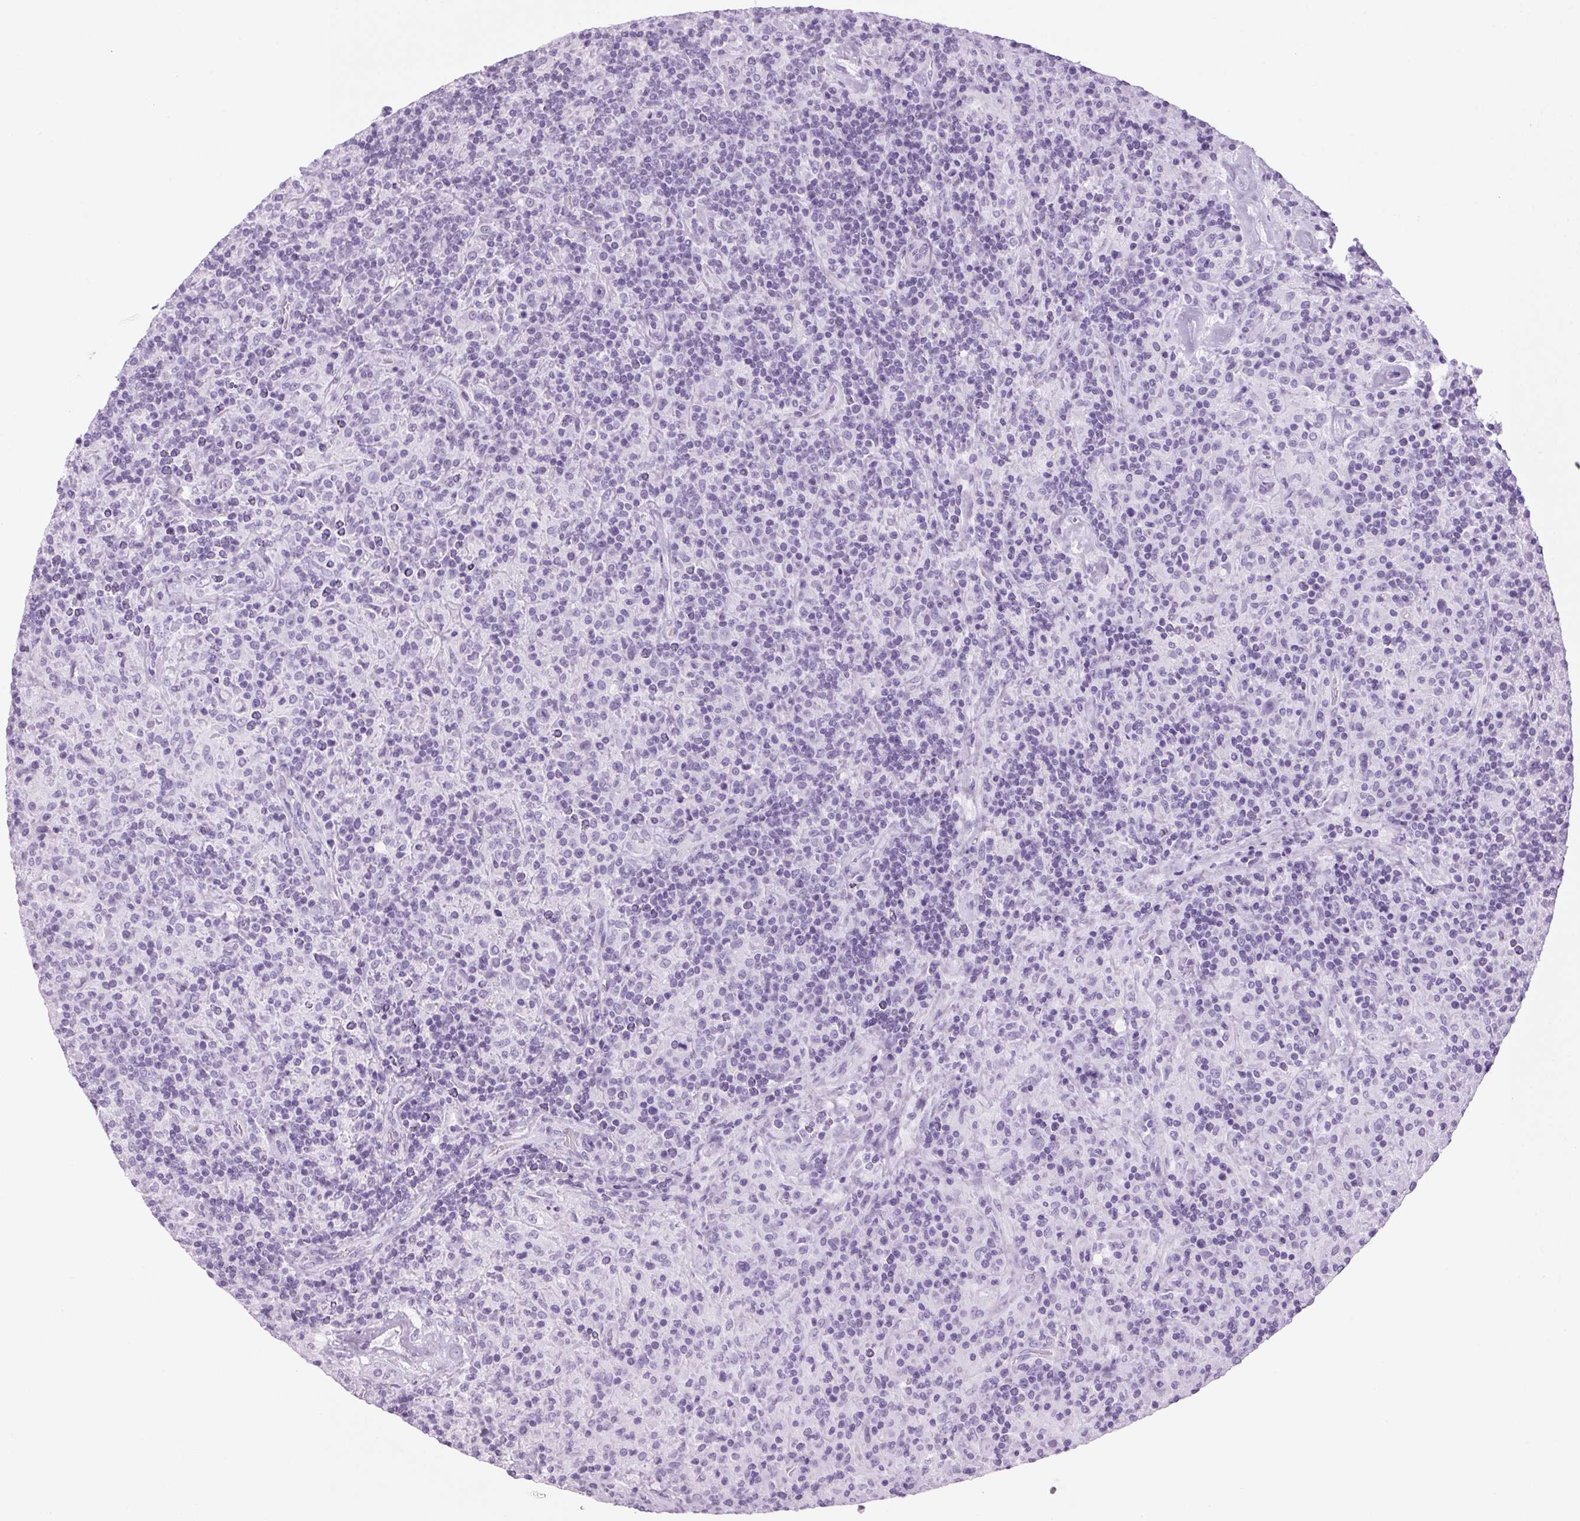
{"staining": {"intensity": "negative", "quantity": "none", "location": "none"}, "tissue": "lymphoma", "cell_type": "Tumor cells", "image_type": "cancer", "snomed": [{"axis": "morphology", "description": "Hodgkin's disease, NOS"}, {"axis": "topography", "description": "Lymph node"}], "caption": "Tumor cells show no significant protein staining in Hodgkin's disease.", "gene": "PPP1R1A", "patient": {"sex": "male", "age": 70}}